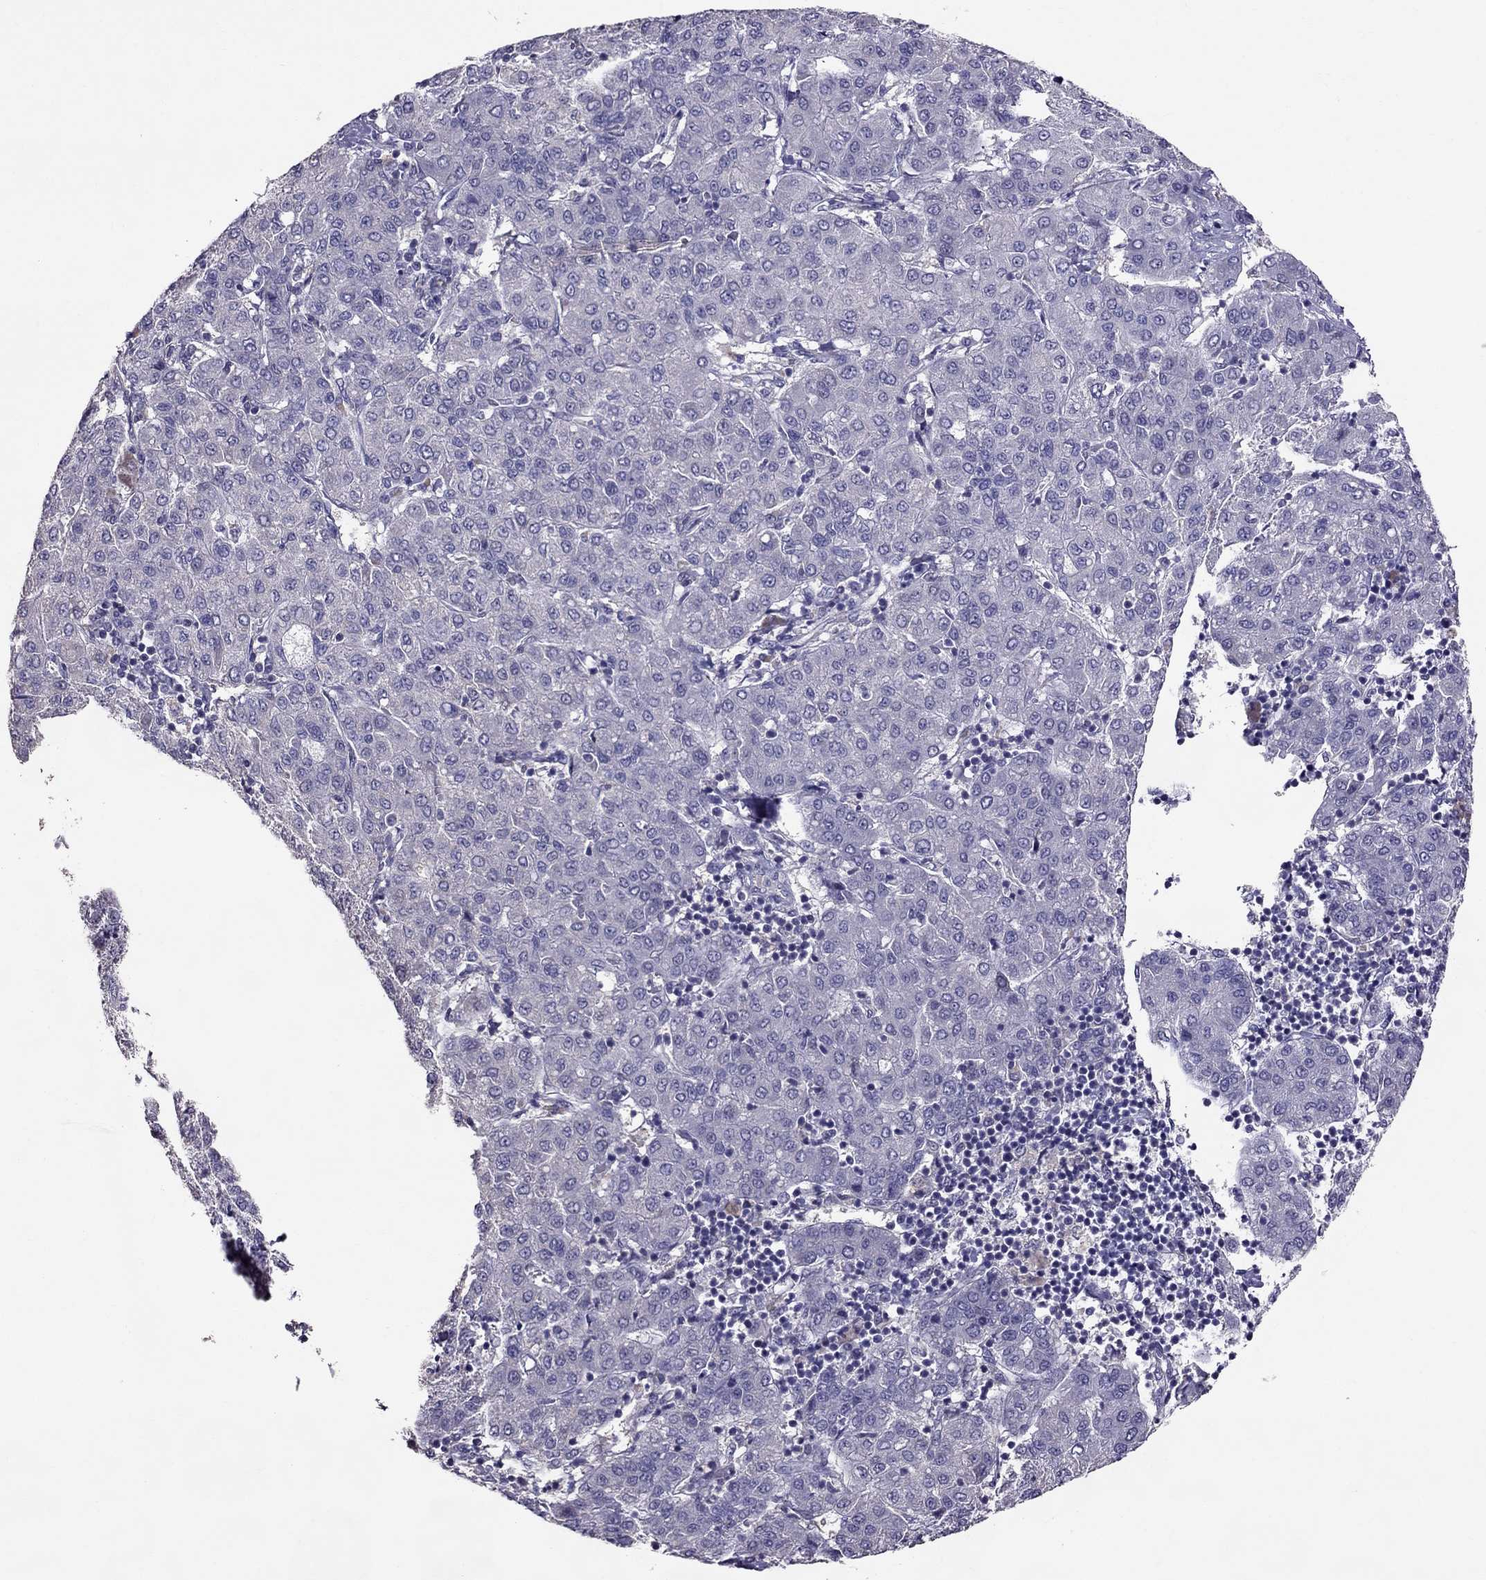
{"staining": {"intensity": "negative", "quantity": "none", "location": "none"}, "tissue": "liver cancer", "cell_type": "Tumor cells", "image_type": "cancer", "snomed": [{"axis": "morphology", "description": "Carcinoma, Hepatocellular, NOS"}, {"axis": "topography", "description": "Liver"}], "caption": "Tumor cells are negative for brown protein staining in hepatocellular carcinoma (liver).", "gene": "LRRC46", "patient": {"sex": "male", "age": 65}}